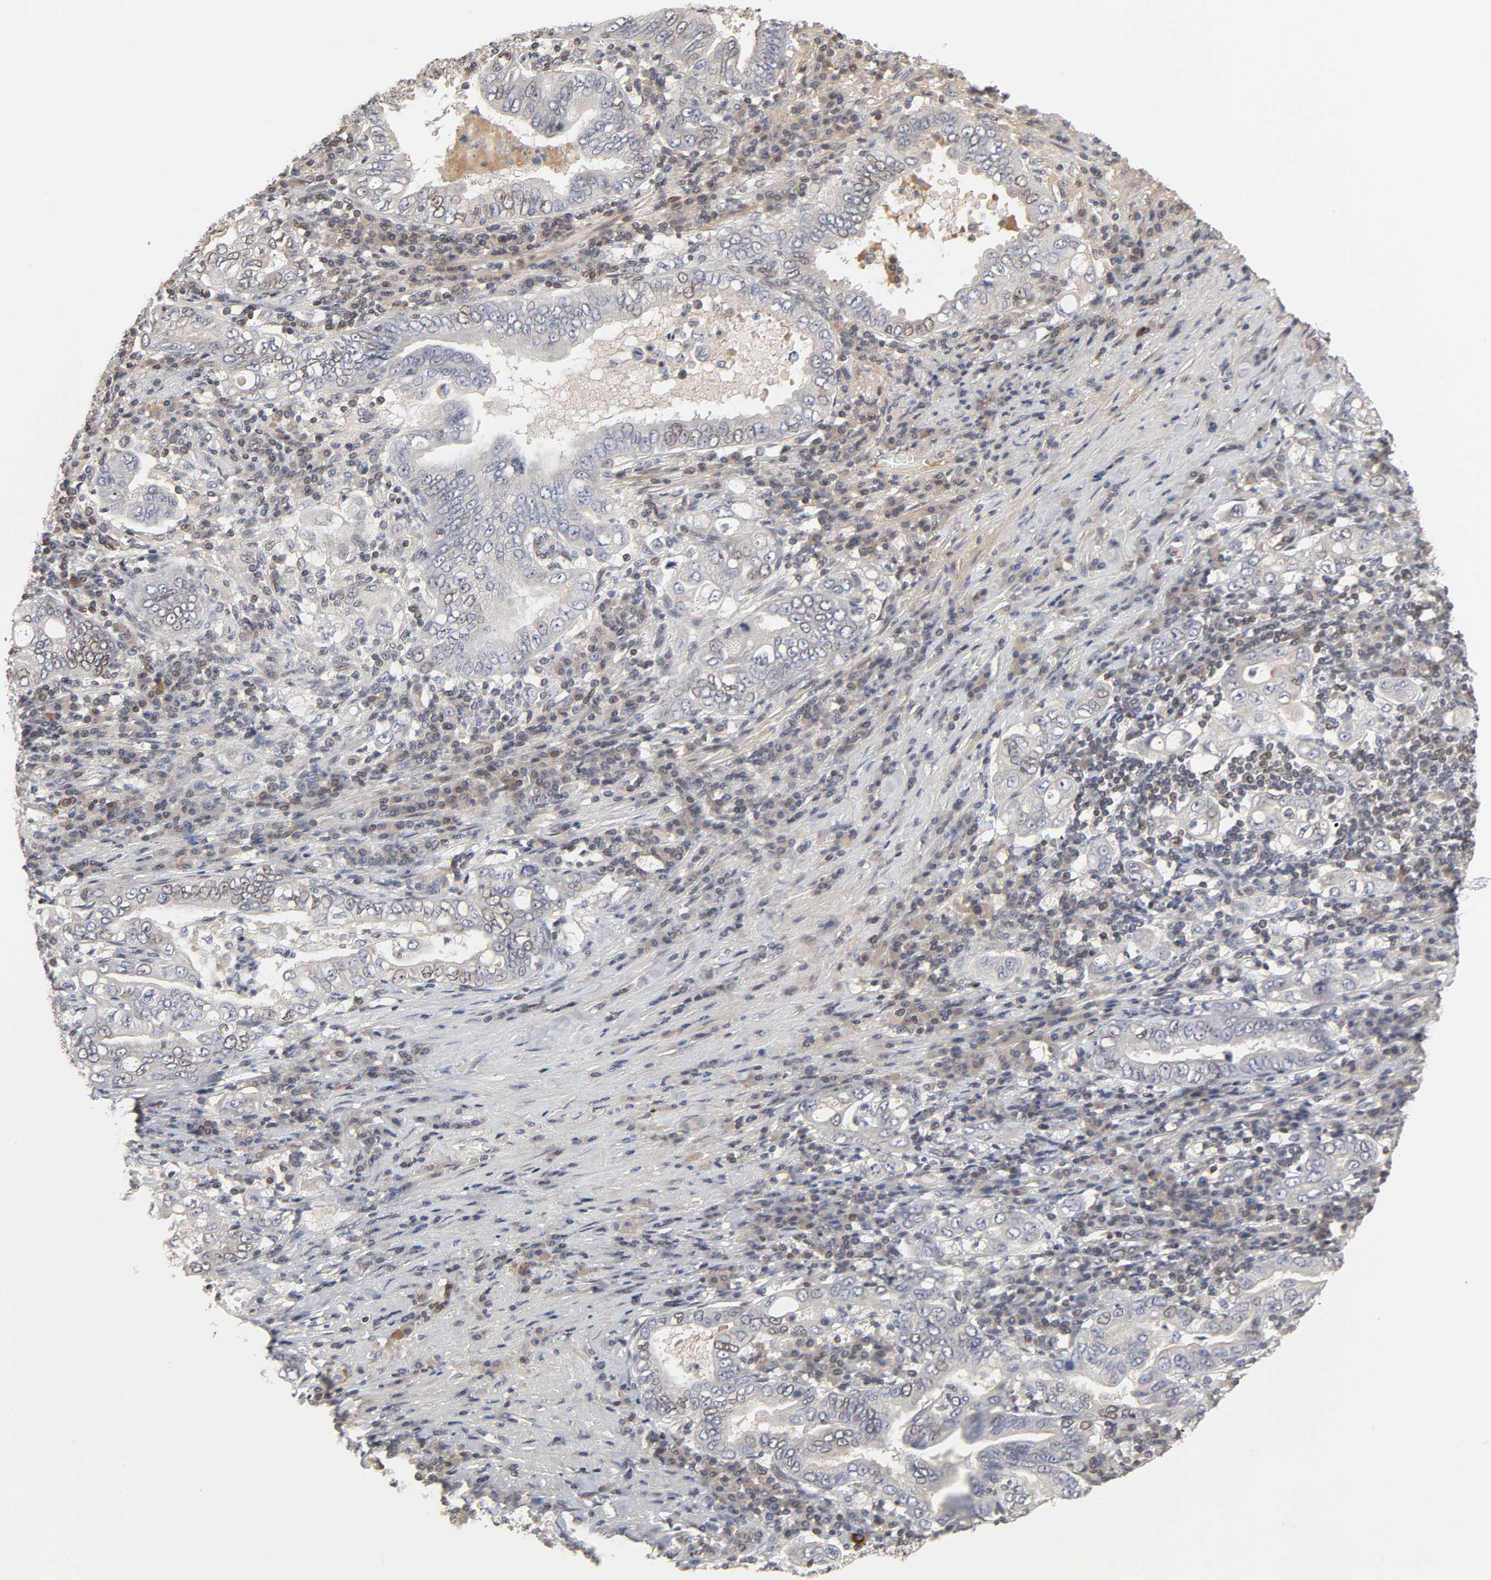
{"staining": {"intensity": "weak", "quantity": "<25%", "location": "nuclear"}, "tissue": "stomach cancer", "cell_type": "Tumor cells", "image_type": "cancer", "snomed": [{"axis": "morphology", "description": "Normal tissue, NOS"}, {"axis": "morphology", "description": "Adenocarcinoma, NOS"}, {"axis": "topography", "description": "Esophagus"}, {"axis": "topography", "description": "Stomach, upper"}, {"axis": "topography", "description": "Peripheral nerve tissue"}], "caption": "A micrograph of stomach adenocarcinoma stained for a protein demonstrates no brown staining in tumor cells.", "gene": "CPN2", "patient": {"sex": "male", "age": 62}}